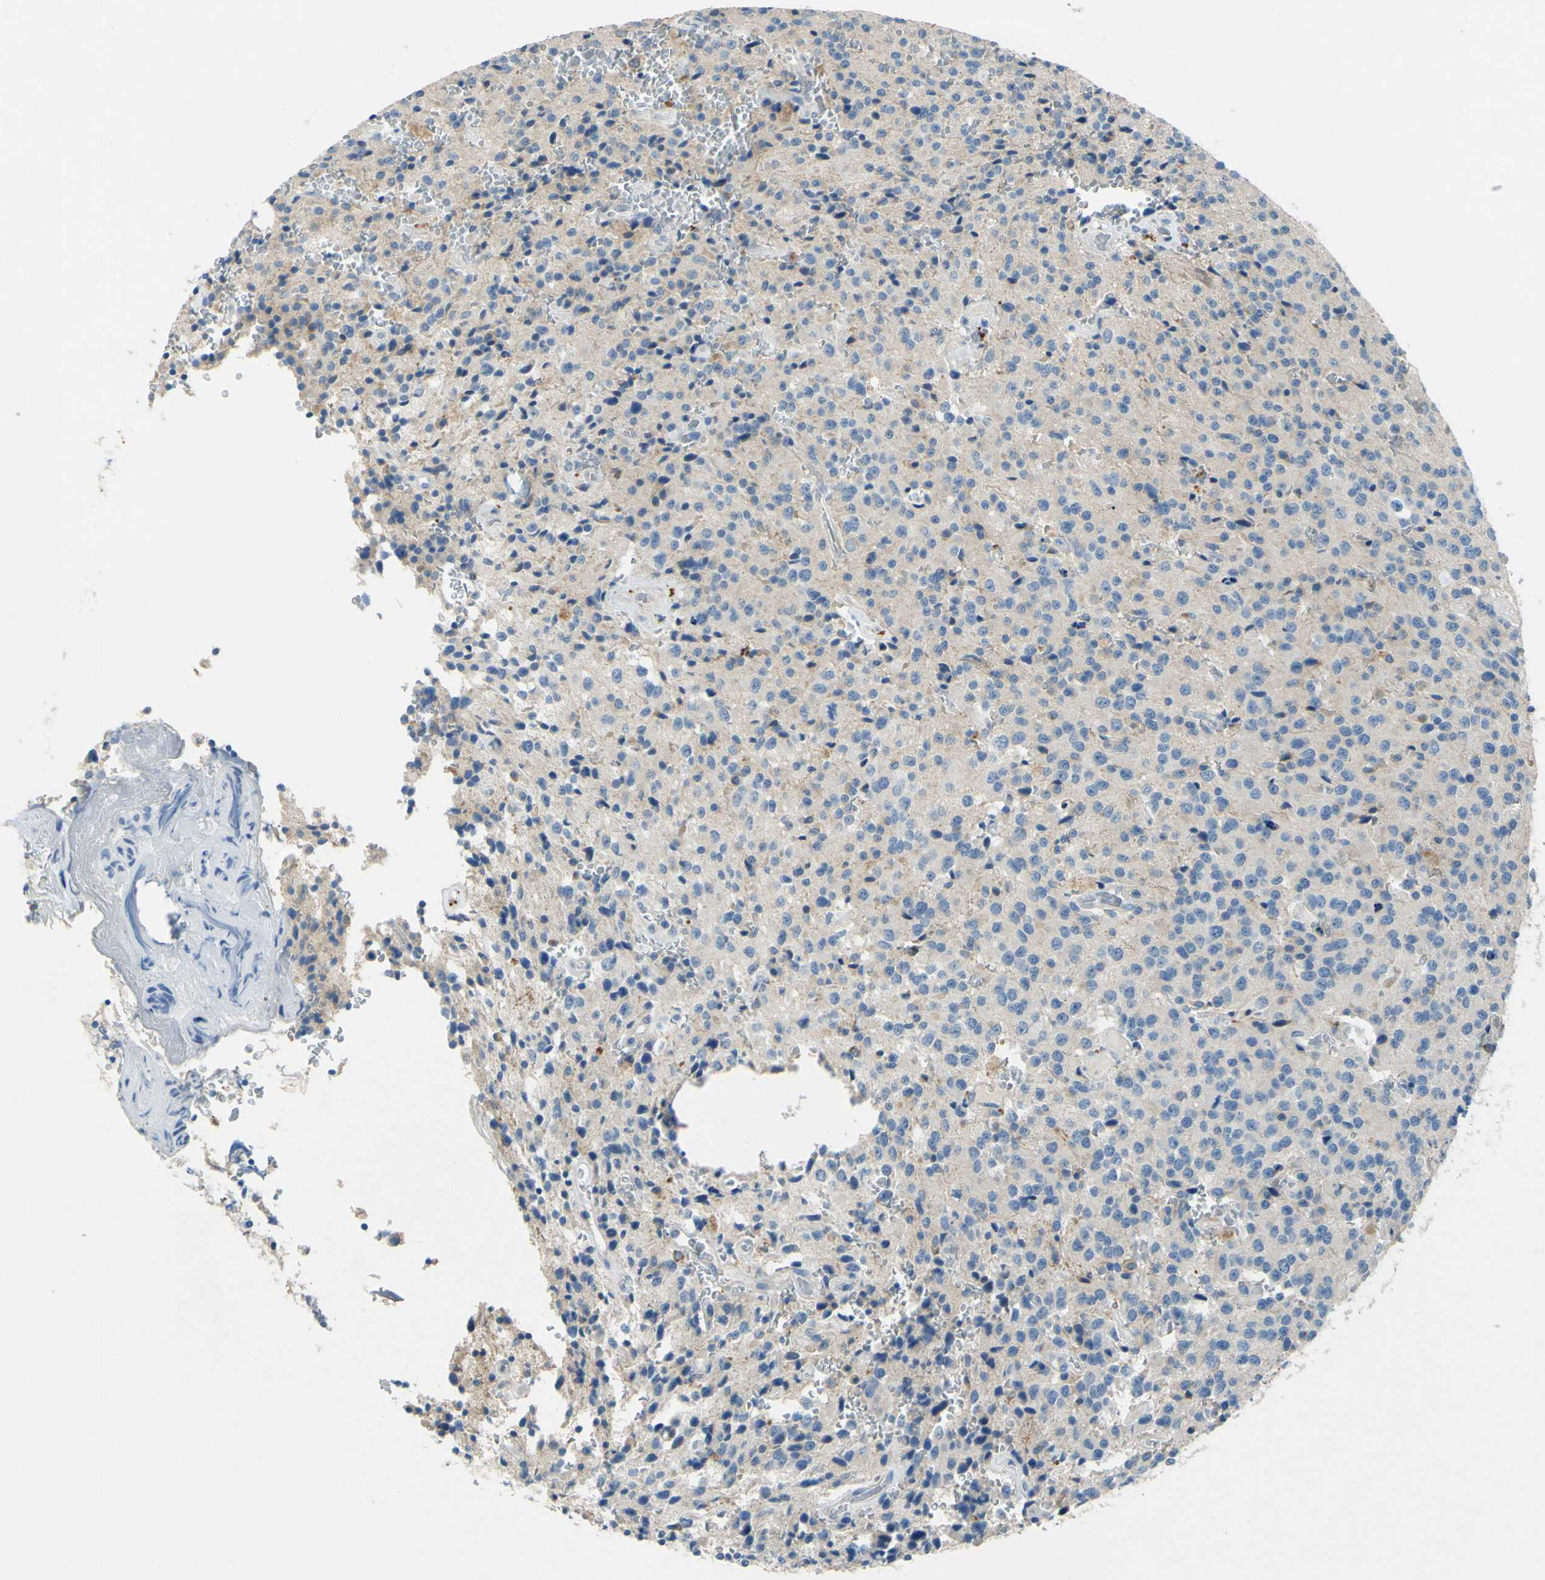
{"staining": {"intensity": "weak", "quantity": "<25%", "location": "cytoplasmic/membranous"}, "tissue": "glioma", "cell_type": "Tumor cells", "image_type": "cancer", "snomed": [{"axis": "morphology", "description": "Glioma, malignant, Low grade"}, {"axis": "topography", "description": "Brain"}], "caption": "The micrograph shows no significant staining in tumor cells of glioma.", "gene": "CDH10", "patient": {"sex": "male", "age": 58}}